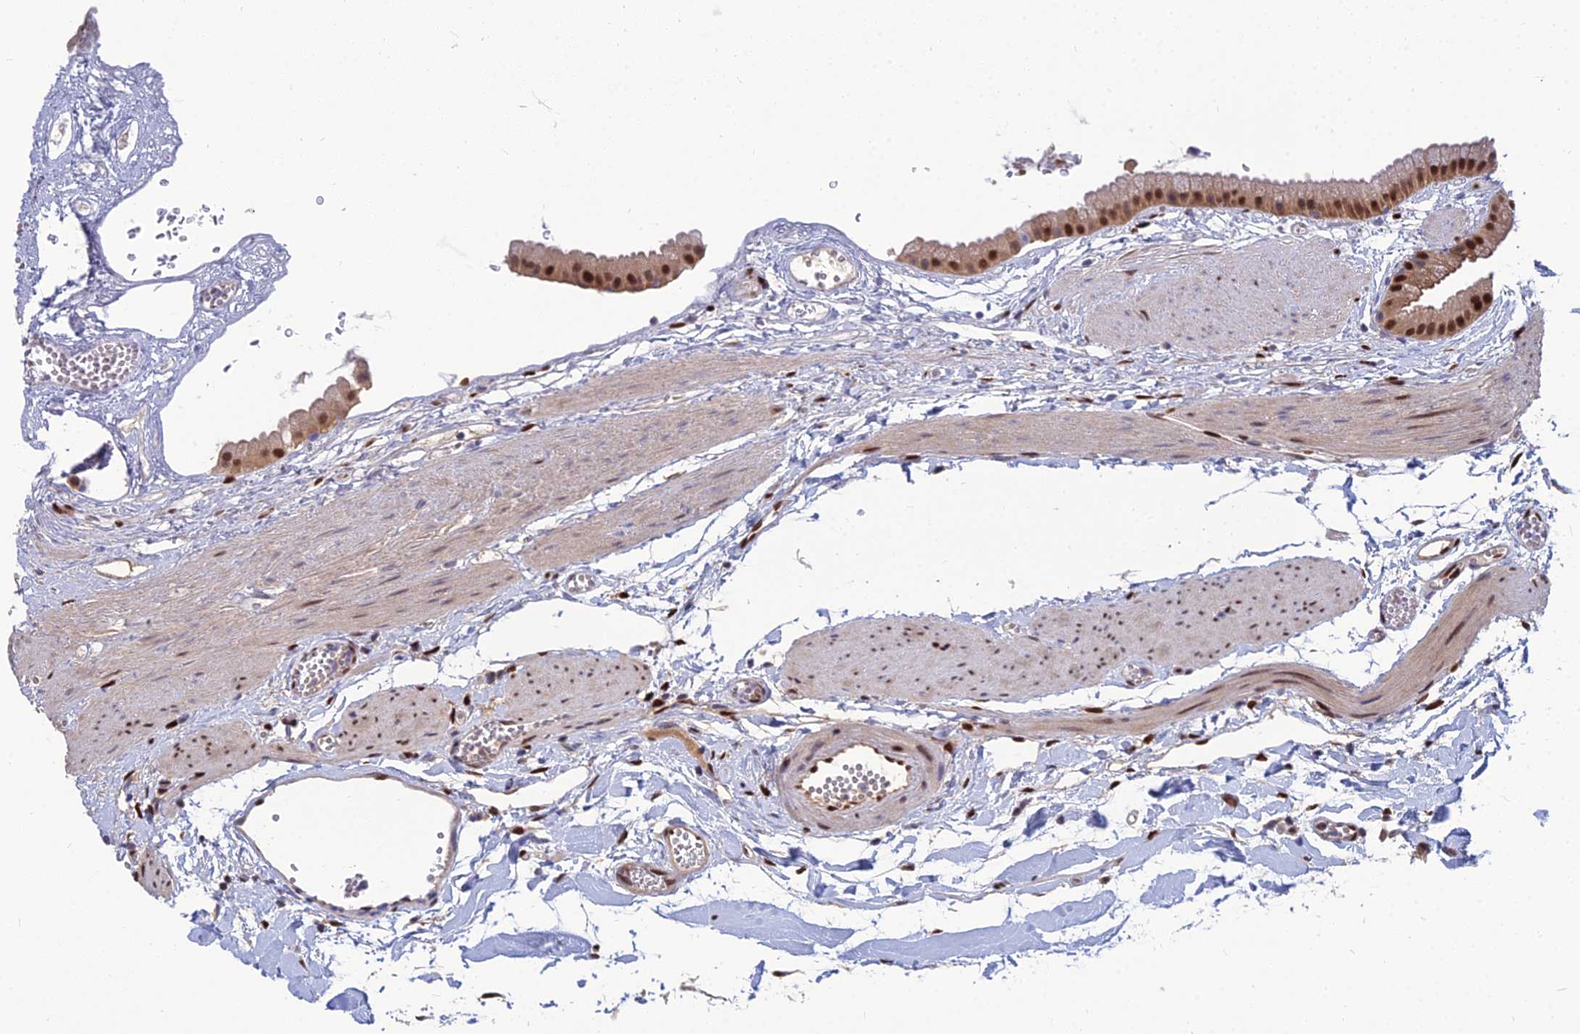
{"staining": {"intensity": "strong", "quantity": ">75%", "location": "nuclear"}, "tissue": "gallbladder", "cell_type": "Glandular cells", "image_type": "normal", "snomed": [{"axis": "morphology", "description": "Normal tissue, NOS"}, {"axis": "topography", "description": "Gallbladder"}], "caption": "Protein expression analysis of benign human gallbladder reveals strong nuclear staining in approximately >75% of glandular cells. The staining is performed using DAB (3,3'-diaminobenzidine) brown chromogen to label protein expression. The nuclei are counter-stained blue using hematoxylin.", "gene": "DNPEP", "patient": {"sex": "female", "age": 64}}